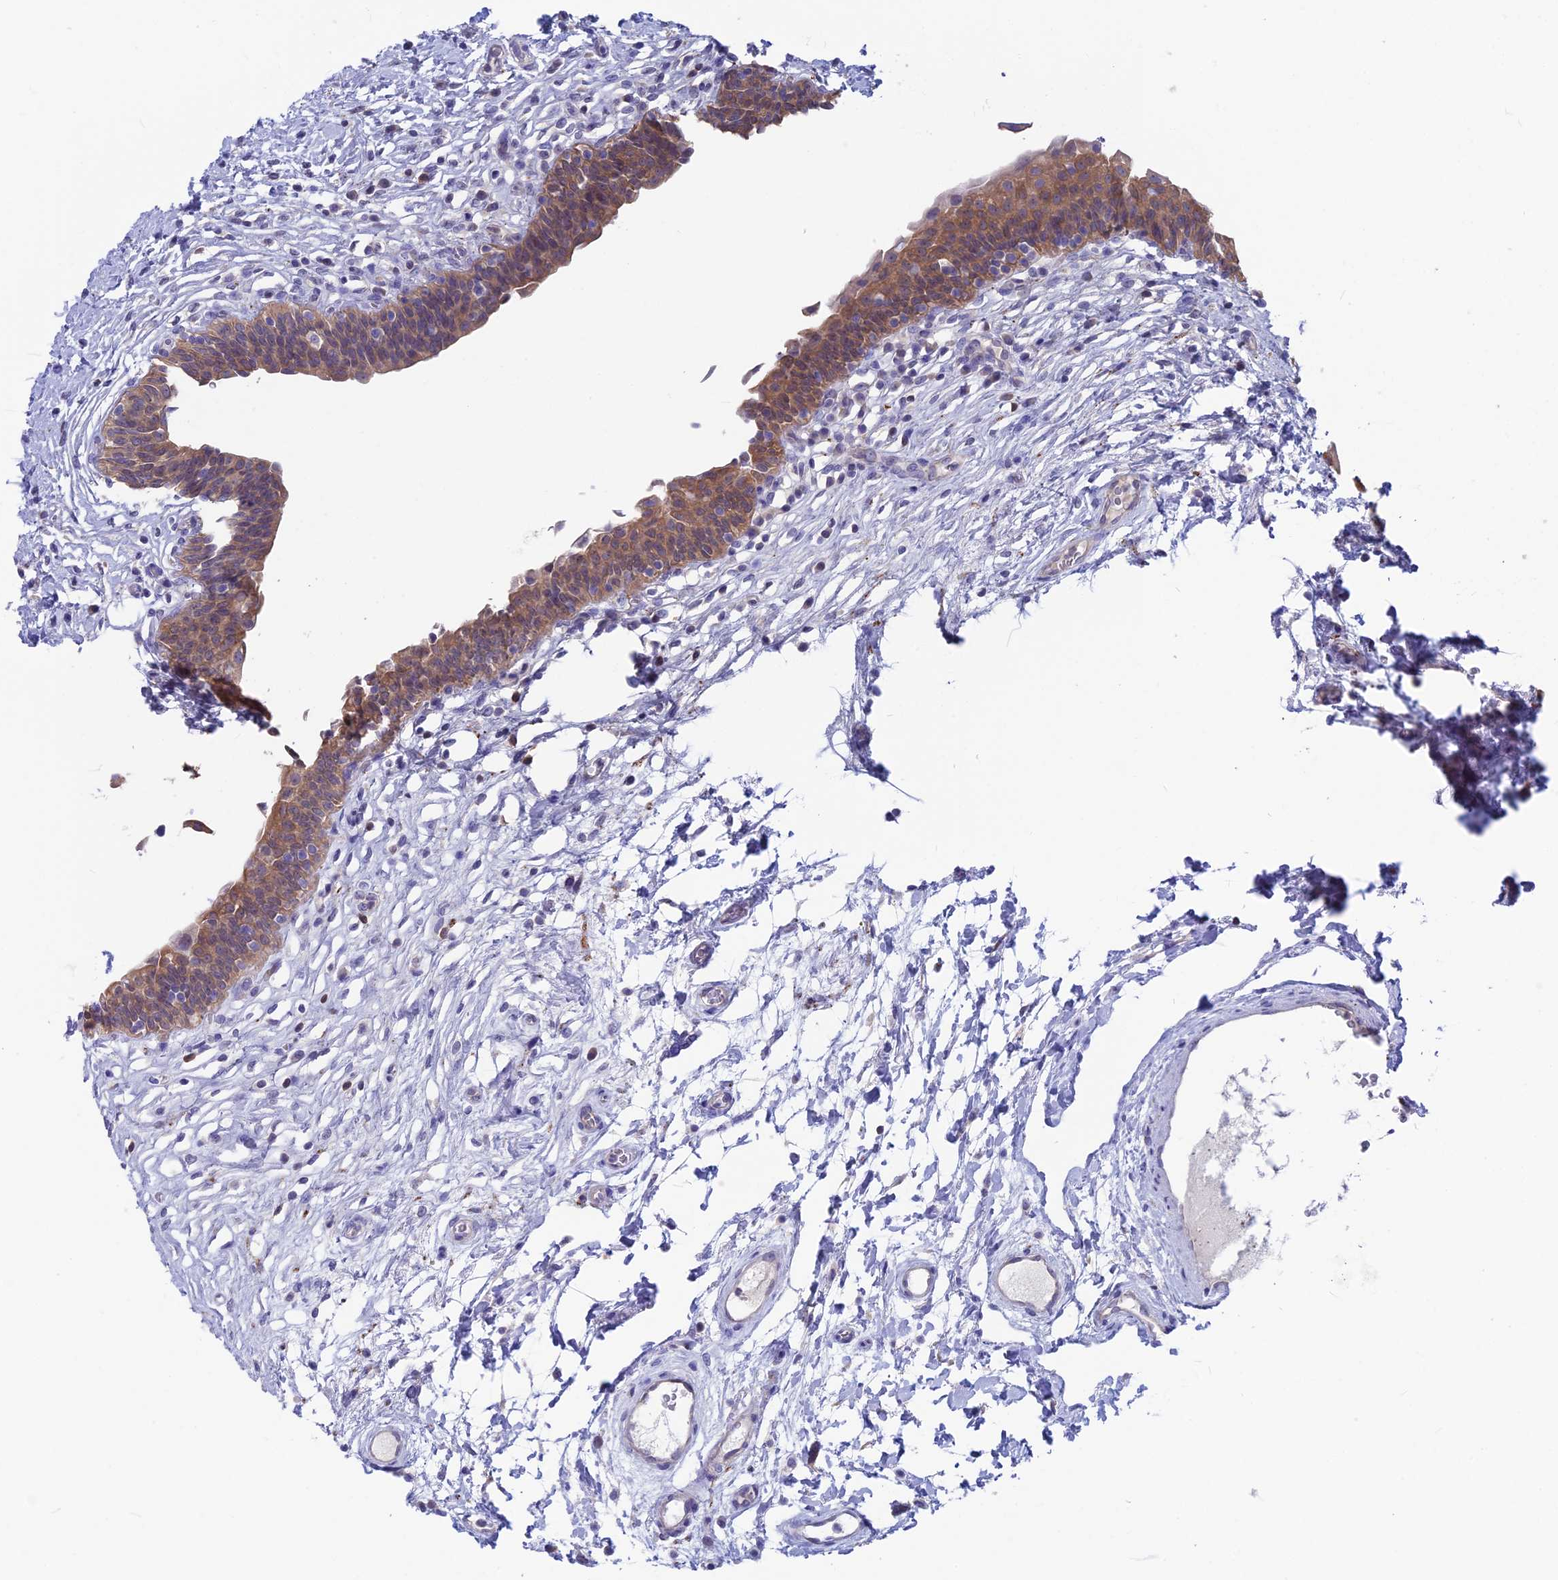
{"staining": {"intensity": "moderate", "quantity": "25%-75%", "location": "cytoplasmic/membranous"}, "tissue": "urinary bladder", "cell_type": "Urothelial cells", "image_type": "normal", "snomed": [{"axis": "morphology", "description": "Normal tissue, NOS"}, {"axis": "topography", "description": "Urinary bladder"}], "caption": "Urinary bladder was stained to show a protein in brown. There is medium levels of moderate cytoplasmic/membranous expression in about 25%-75% of urothelial cells.", "gene": "SNAP91", "patient": {"sex": "male", "age": 83}}